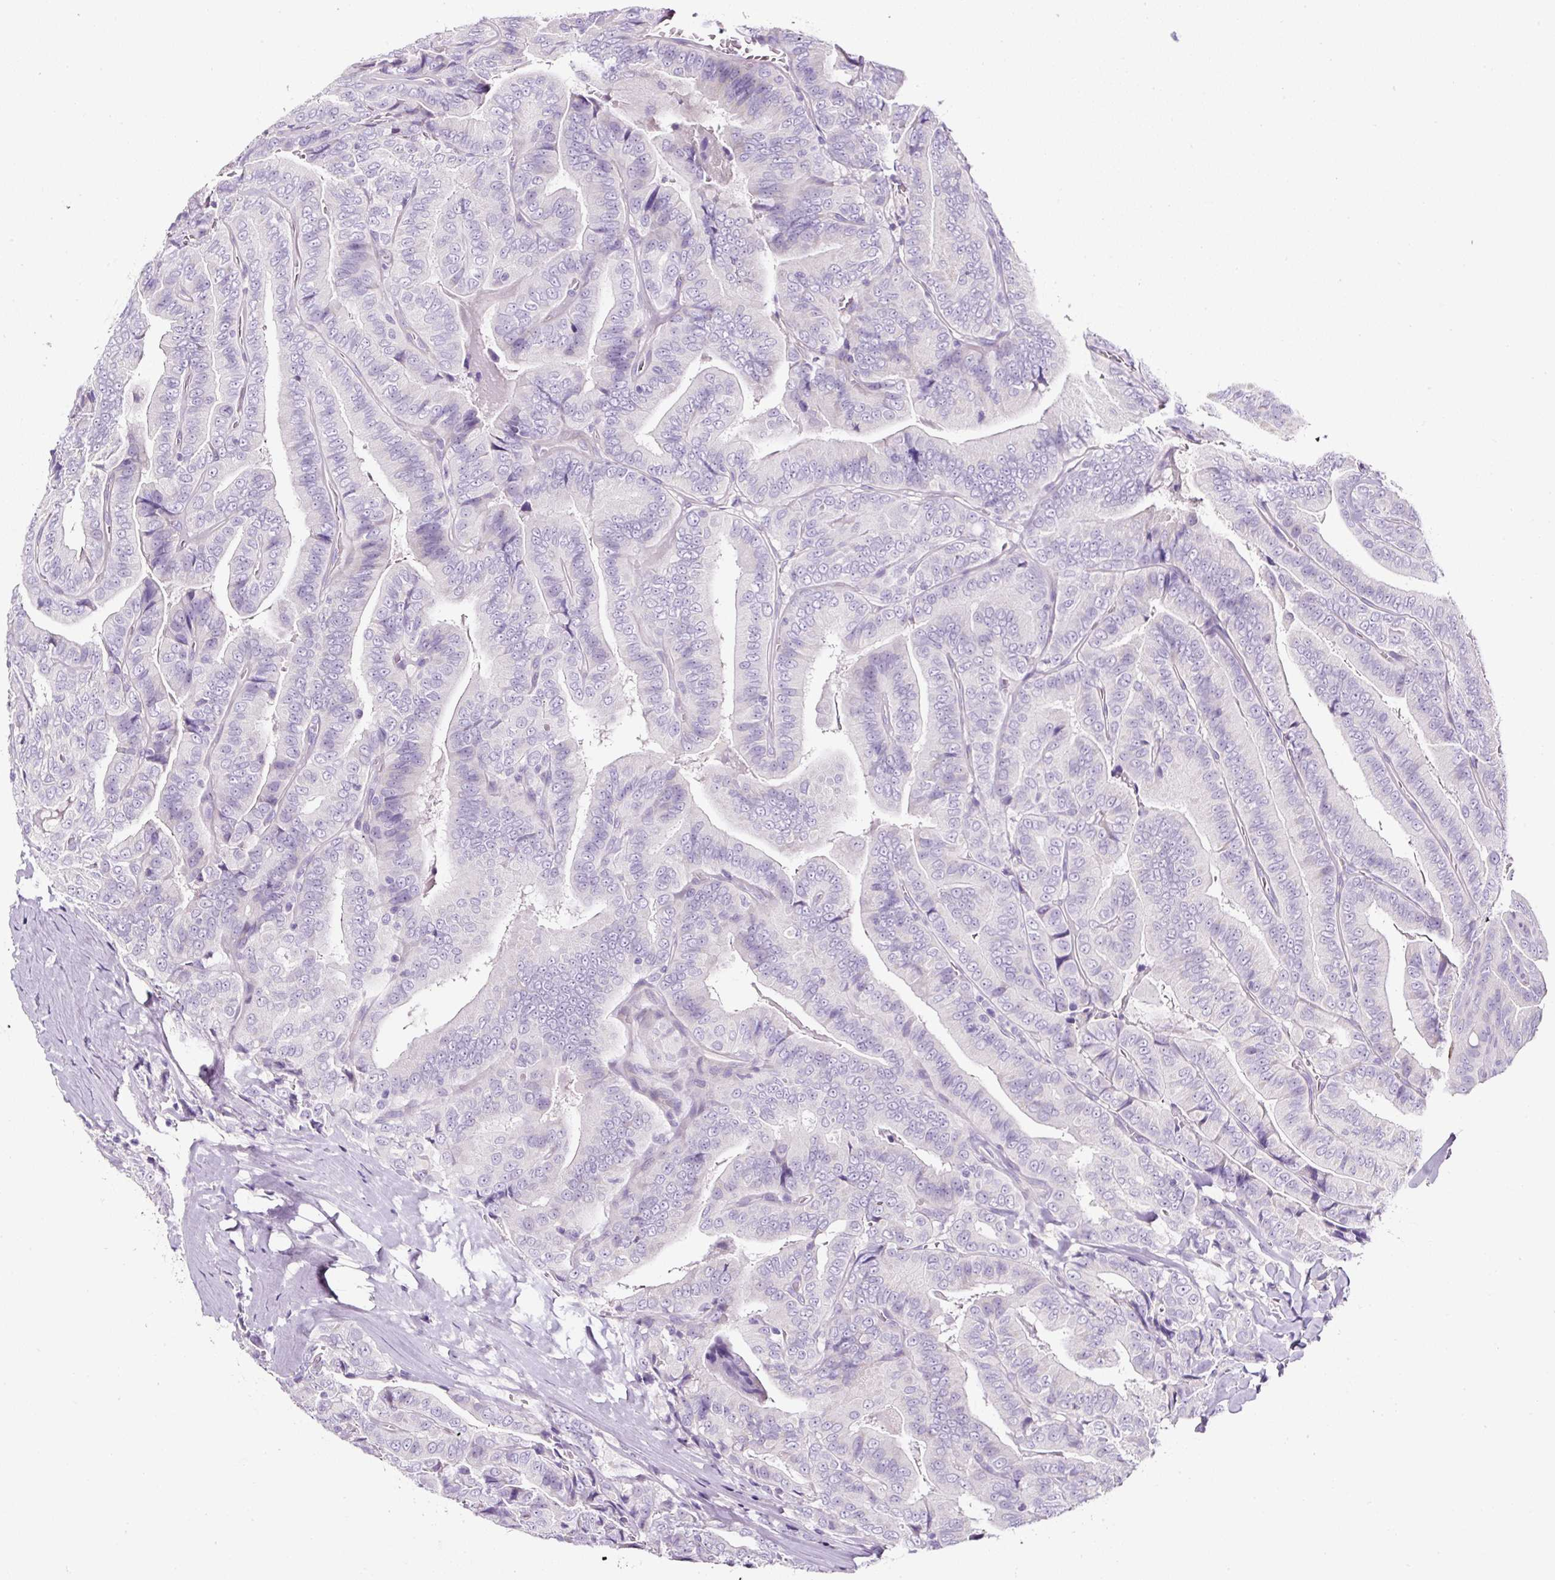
{"staining": {"intensity": "negative", "quantity": "none", "location": "none"}, "tissue": "thyroid cancer", "cell_type": "Tumor cells", "image_type": "cancer", "snomed": [{"axis": "morphology", "description": "Papillary adenocarcinoma, NOS"}, {"axis": "topography", "description": "Thyroid gland"}], "caption": "Immunohistochemical staining of human thyroid cancer reveals no significant positivity in tumor cells. (DAB immunohistochemistry, high magnification).", "gene": "OR14A2", "patient": {"sex": "male", "age": 61}}